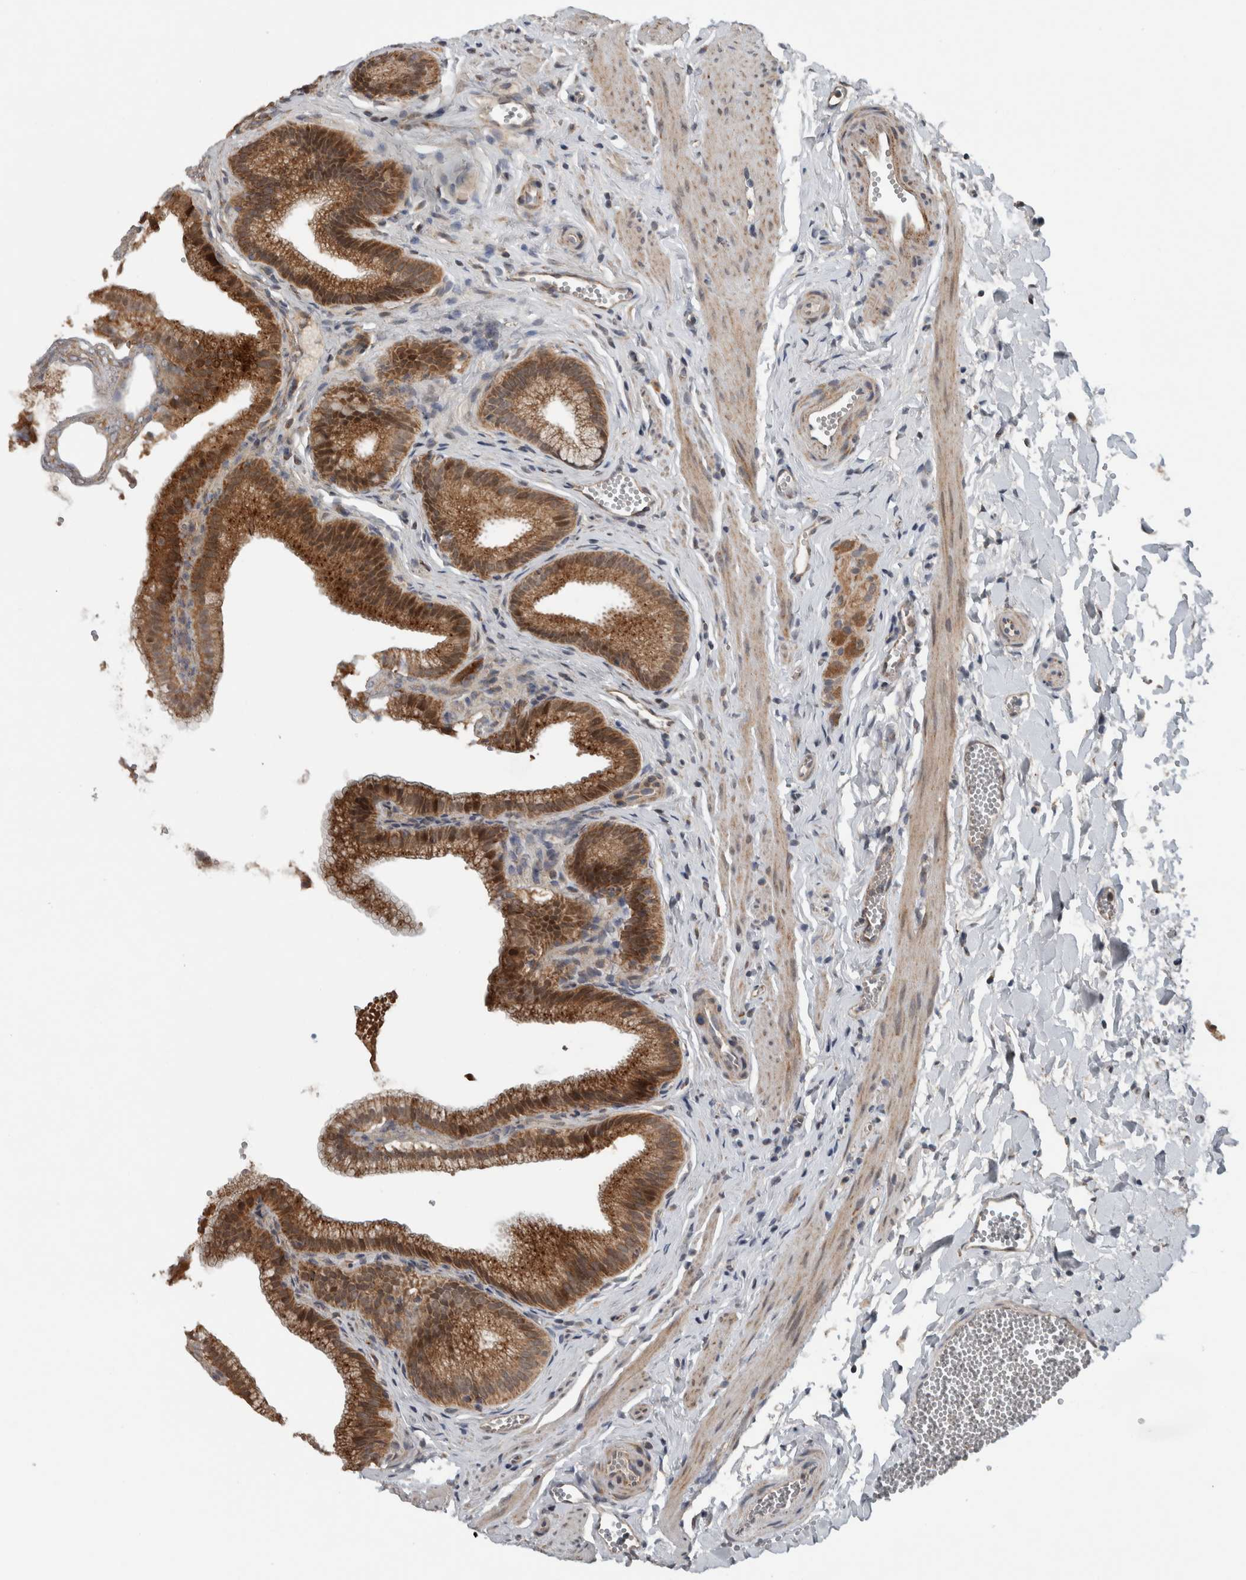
{"staining": {"intensity": "moderate", "quantity": ">75%", "location": "cytoplasmic/membranous"}, "tissue": "gallbladder", "cell_type": "Glandular cells", "image_type": "normal", "snomed": [{"axis": "morphology", "description": "Normal tissue, NOS"}, {"axis": "topography", "description": "Gallbladder"}], "caption": "About >75% of glandular cells in benign gallbladder display moderate cytoplasmic/membranous protein expression as visualized by brown immunohistochemical staining.", "gene": "GBA2", "patient": {"sex": "male", "age": 38}}